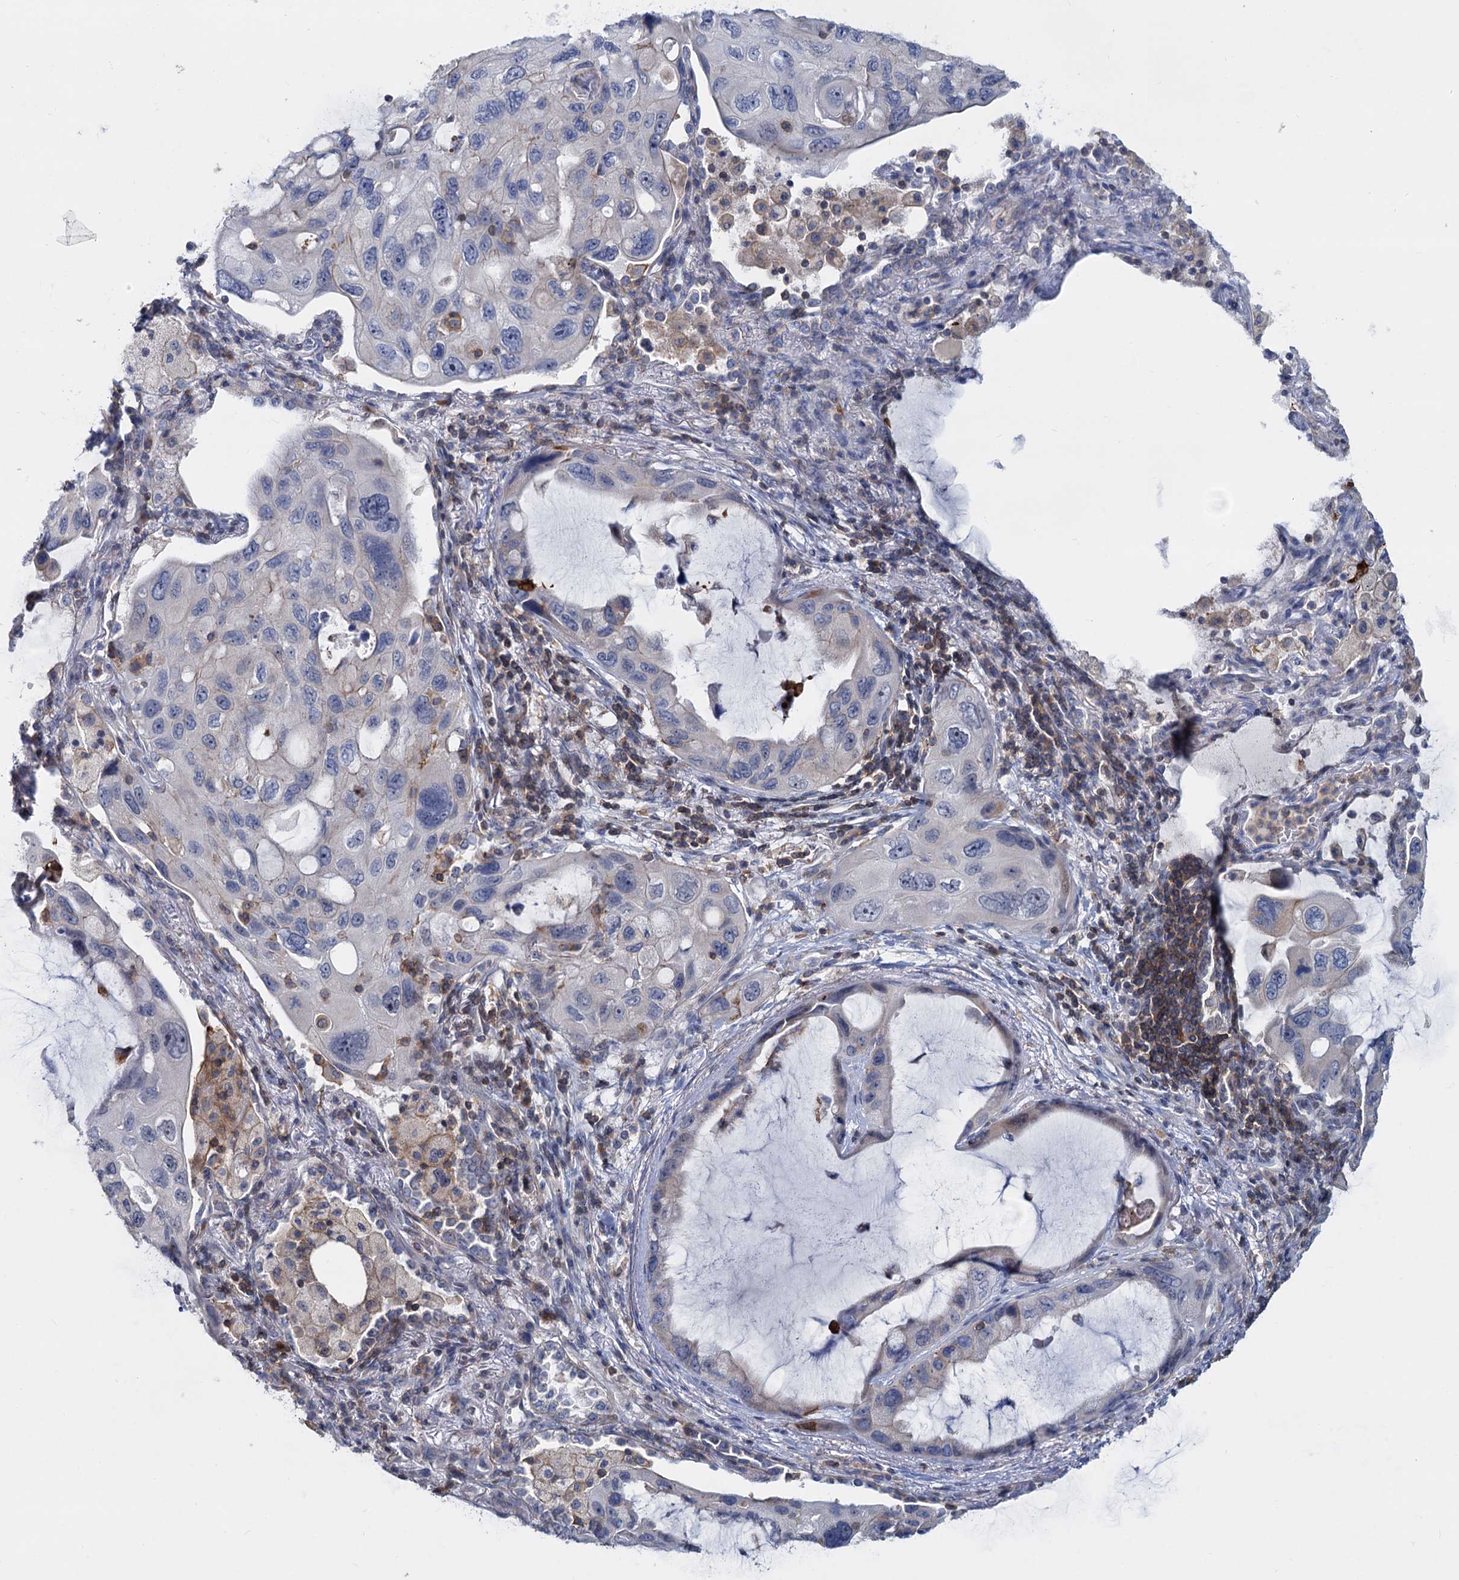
{"staining": {"intensity": "weak", "quantity": "<25%", "location": "cytoplasmic/membranous"}, "tissue": "lung cancer", "cell_type": "Tumor cells", "image_type": "cancer", "snomed": [{"axis": "morphology", "description": "Squamous cell carcinoma, NOS"}, {"axis": "topography", "description": "Lung"}], "caption": "High power microscopy image of an immunohistochemistry (IHC) photomicrograph of lung cancer, revealing no significant expression in tumor cells.", "gene": "LRCH4", "patient": {"sex": "female", "age": 73}}